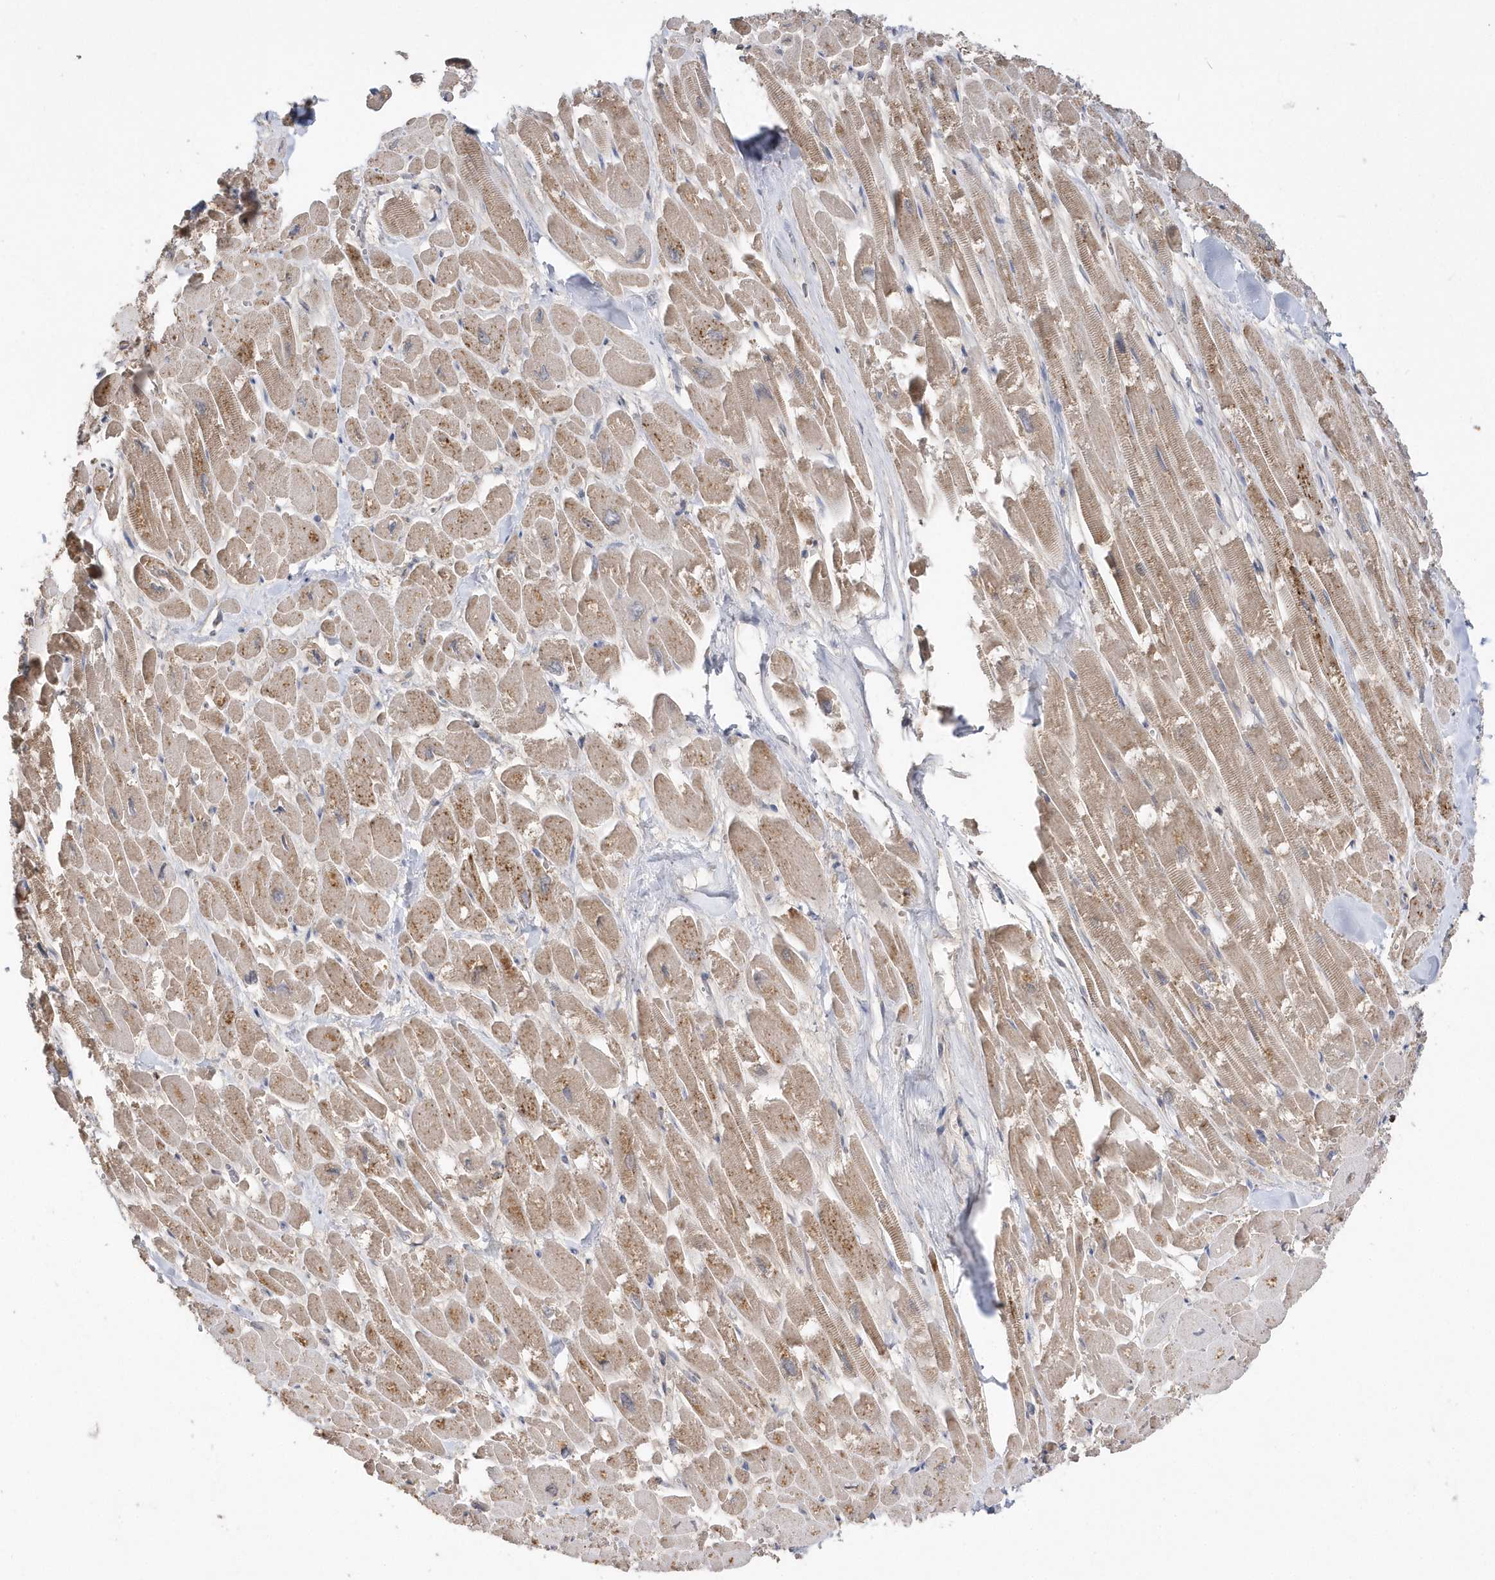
{"staining": {"intensity": "weak", "quantity": ">75%", "location": "cytoplasmic/membranous"}, "tissue": "heart muscle", "cell_type": "Cardiomyocytes", "image_type": "normal", "snomed": [{"axis": "morphology", "description": "Normal tissue, NOS"}, {"axis": "topography", "description": "Heart"}], "caption": "Weak cytoplasmic/membranous expression is seen in about >75% of cardiomyocytes in benign heart muscle.", "gene": "RPEL1", "patient": {"sex": "male", "age": 54}}